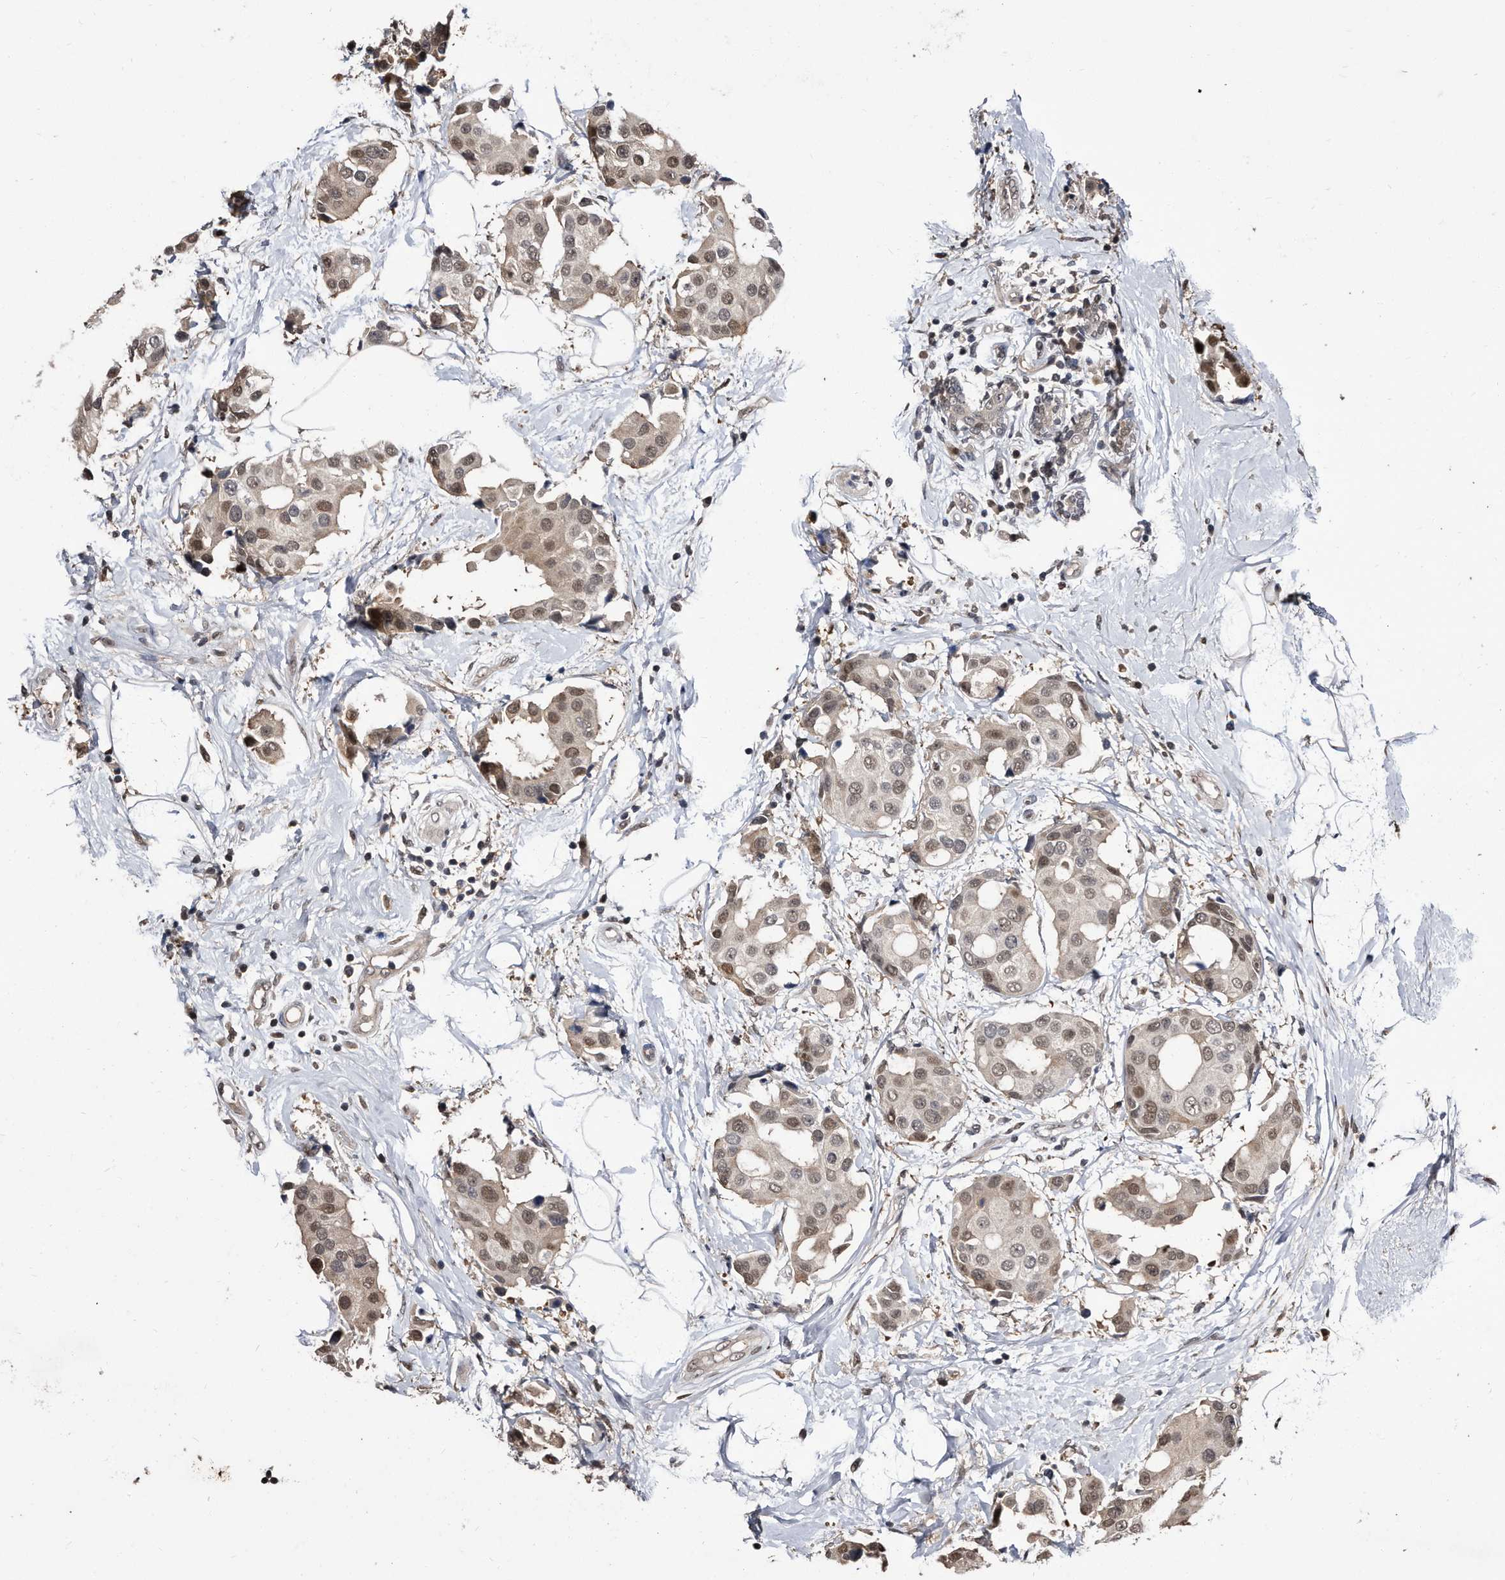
{"staining": {"intensity": "moderate", "quantity": "25%-75%", "location": "nuclear"}, "tissue": "breast cancer", "cell_type": "Tumor cells", "image_type": "cancer", "snomed": [{"axis": "morphology", "description": "Normal tissue, NOS"}, {"axis": "morphology", "description": "Duct carcinoma"}, {"axis": "topography", "description": "Breast"}], "caption": "This micrograph displays immunohistochemistry (IHC) staining of breast cancer, with medium moderate nuclear staining in approximately 25%-75% of tumor cells.", "gene": "RAD23B", "patient": {"sex": "female", "age": 39}}